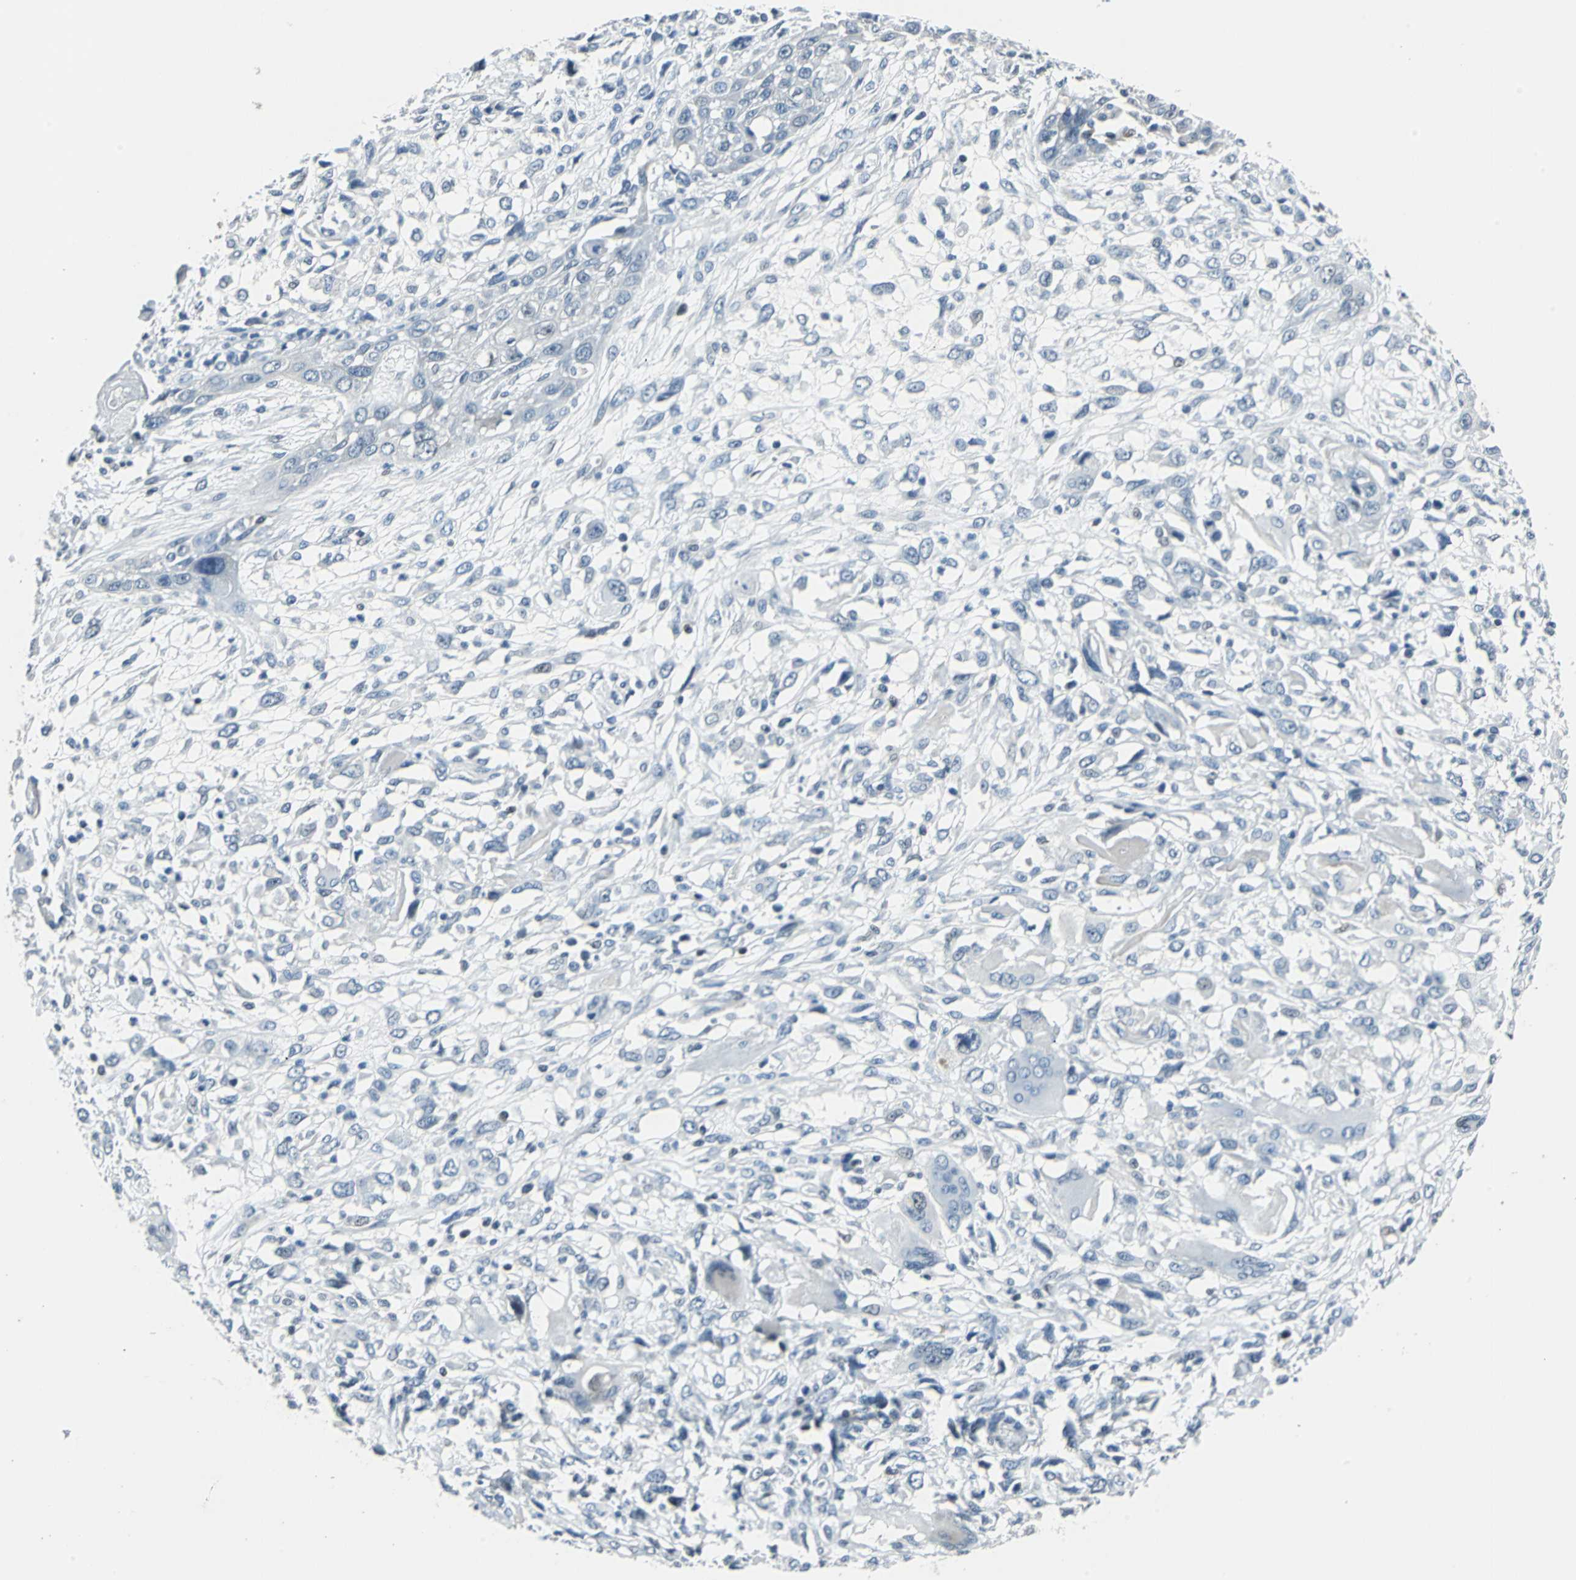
{"staining": {"intensity": "negative", "quantity": "none", "location": "none"}, "tissue": "head and neck cancer", "cell_type": "Tumor cells", "image_type": "cancer", "snomed": [{"axis": "morphology", "description": "Neoplasm, malignant, NOS"}, {"axis": "topography", "description": "Salivary gland"}, {"axis": "topography", "description": "Head-Neck"}], "caption": "An immunohistochemistry (IHC) histopathology image of head and neck cancer (neoplasm (malignant)) is shown. There is no staining in tumor cells of head and neck cancer (neoplasm (malignant)).", "gene": "HCFC2", "patient": {"sex": "male", "age": 43}}